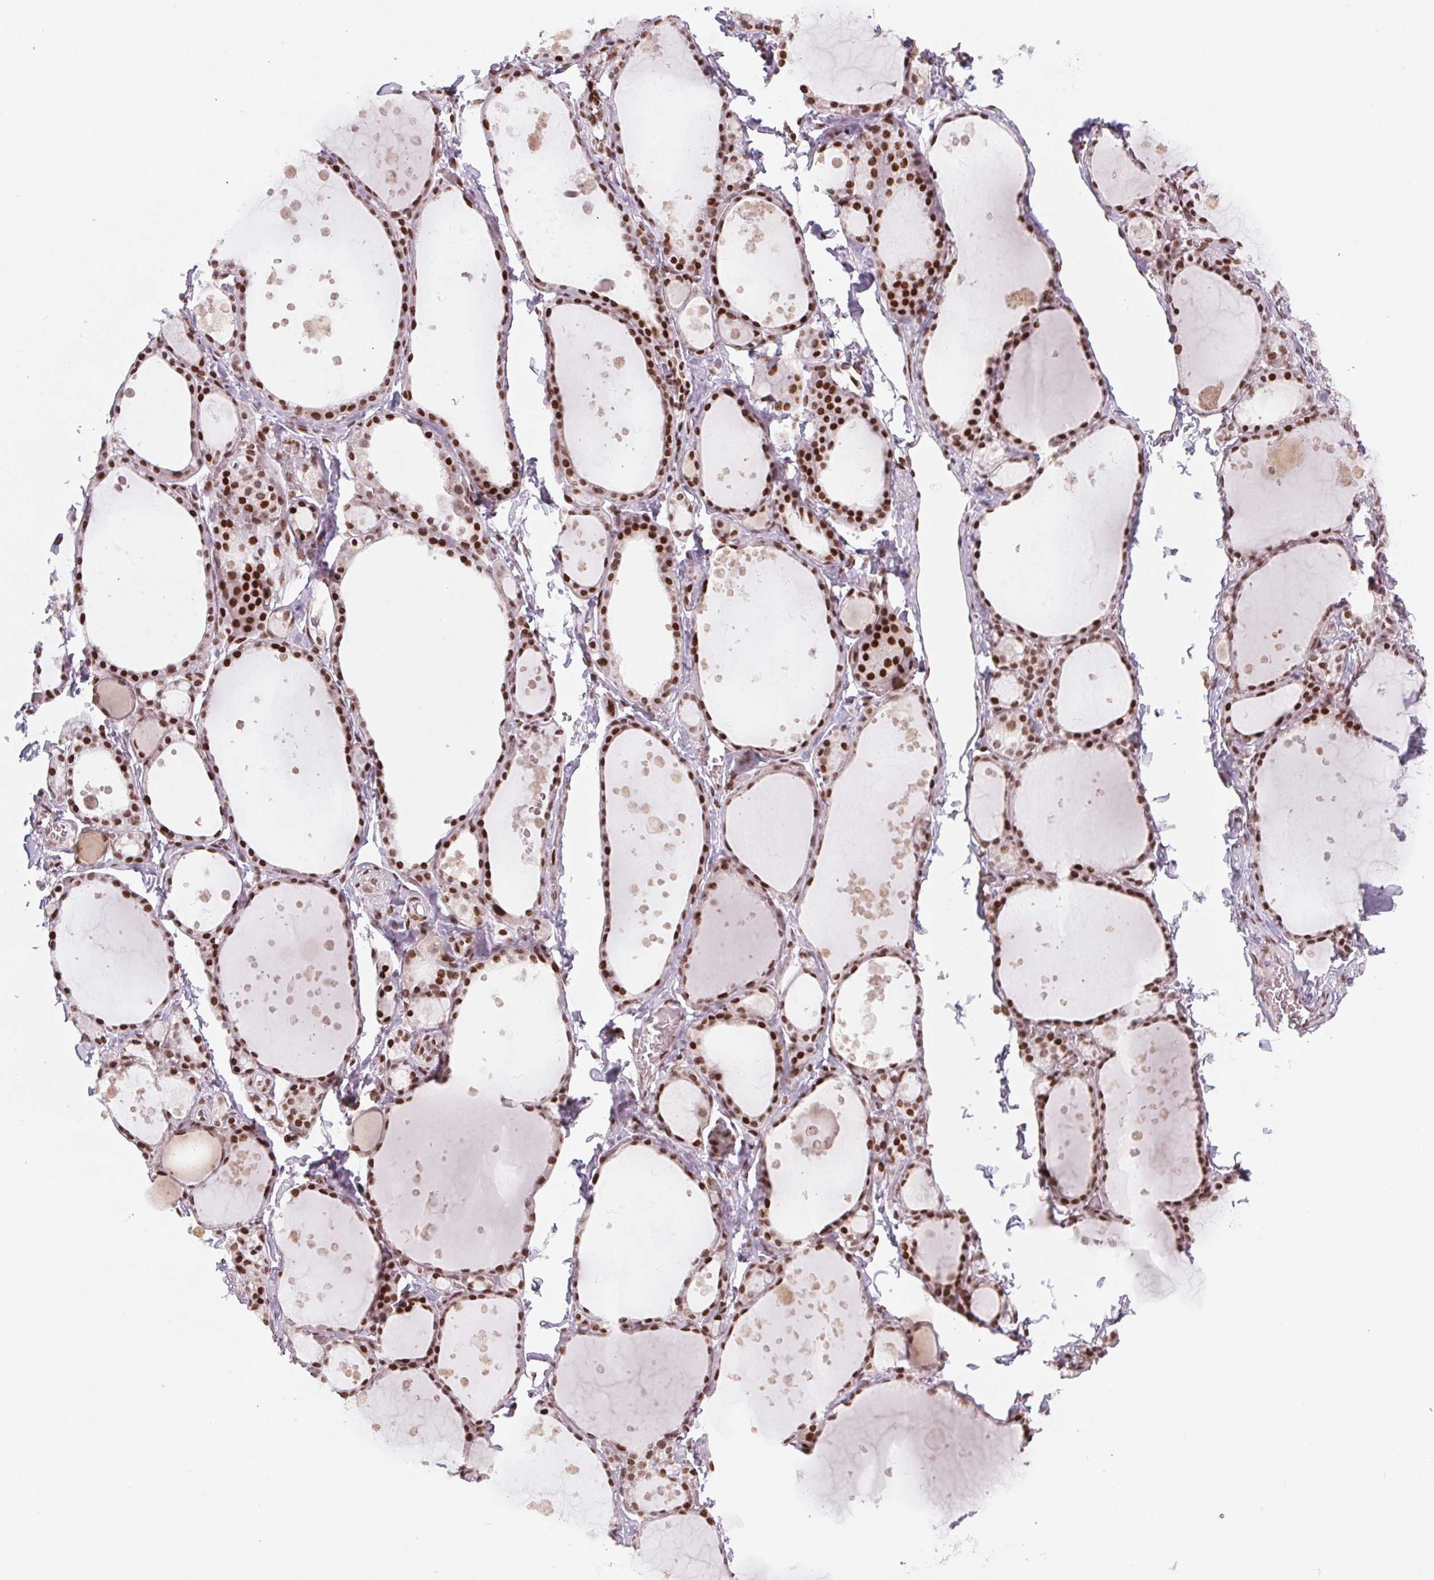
{"staining": {"intensity": "strong", "quantity": ">75%", "location": "nuclear"}, "tissue": "thyroid gland", "cell_type": "Glandular cells", "image_type": "normal", "snomed": [{"axis": "morphology", "description": "Normal tissue, NOS"}, {"axis": "topography", "description": "Thyroid gland"}], "caption": "A high-resolution micrograph shows IHC staining of benign thyroid gland, which displays strong nuclear staining in approximately >75% of glandular cells.", "gene": "KMT2A", "patient": {"sex": "male", "age": 68}}